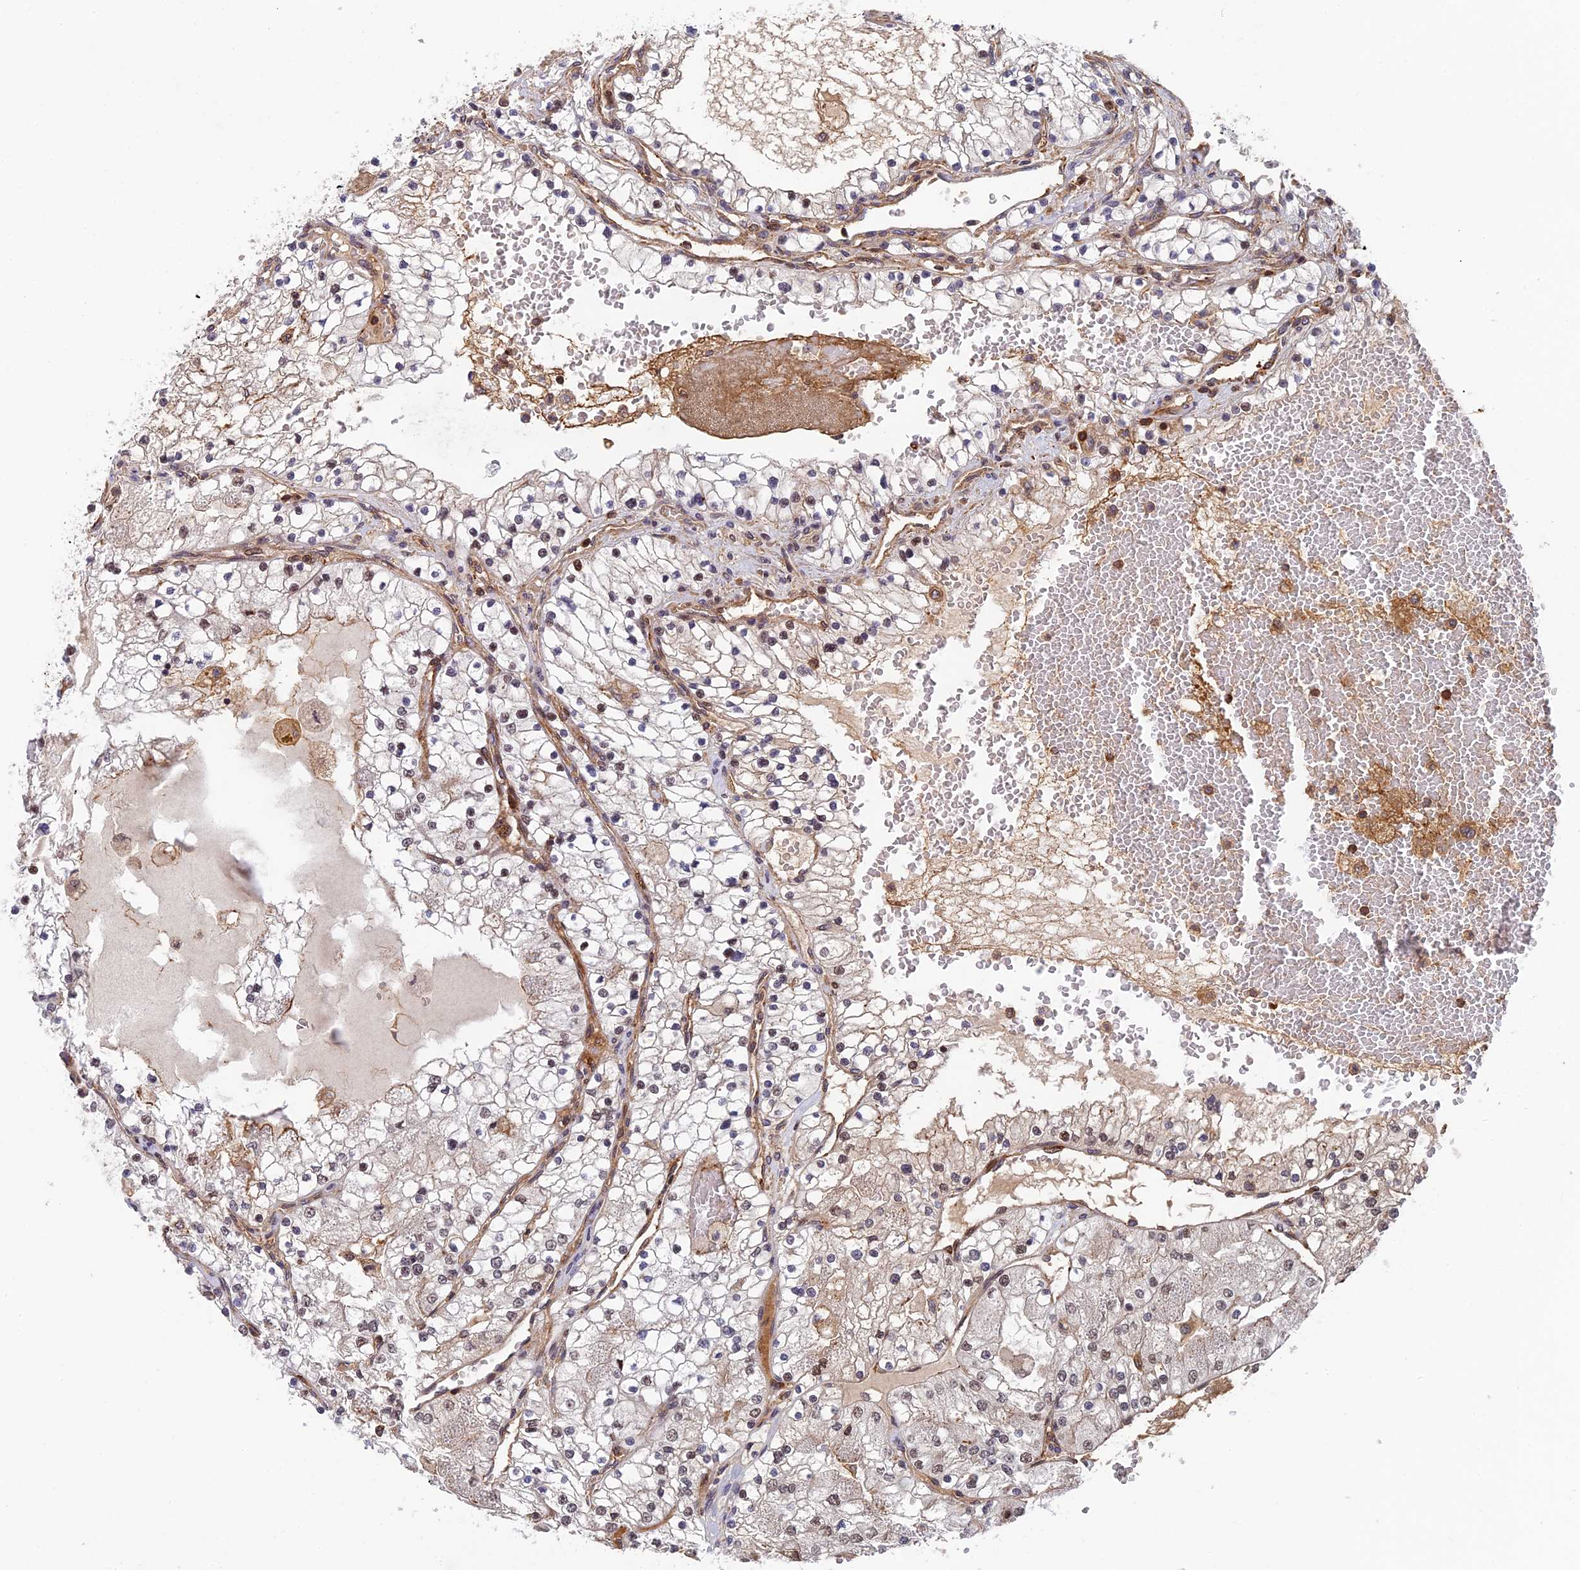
{"staining": {"intensity": "negative", "quantity": "none", "location": "none"}, "tissue": "renal cancer", "cell_type": "Tumor cells", "image_type": "cancer", "snomed": [{"axis": "morphology", "description": "Normal tissue, NOS"}, {"axis": "morphology", "description": "Adenocarcinoma, NOS"}, {"axis": "topography", "description": "Kidney"}], "caption": "An immunohistochemistry (IHC) histopathology image of renal adenocarcinoma is shown. There is no staining in tumor cells of renal adenocarcinoma.", "gene": "OSBPL1A", "patient": {"sex": "male", "age": 68}}